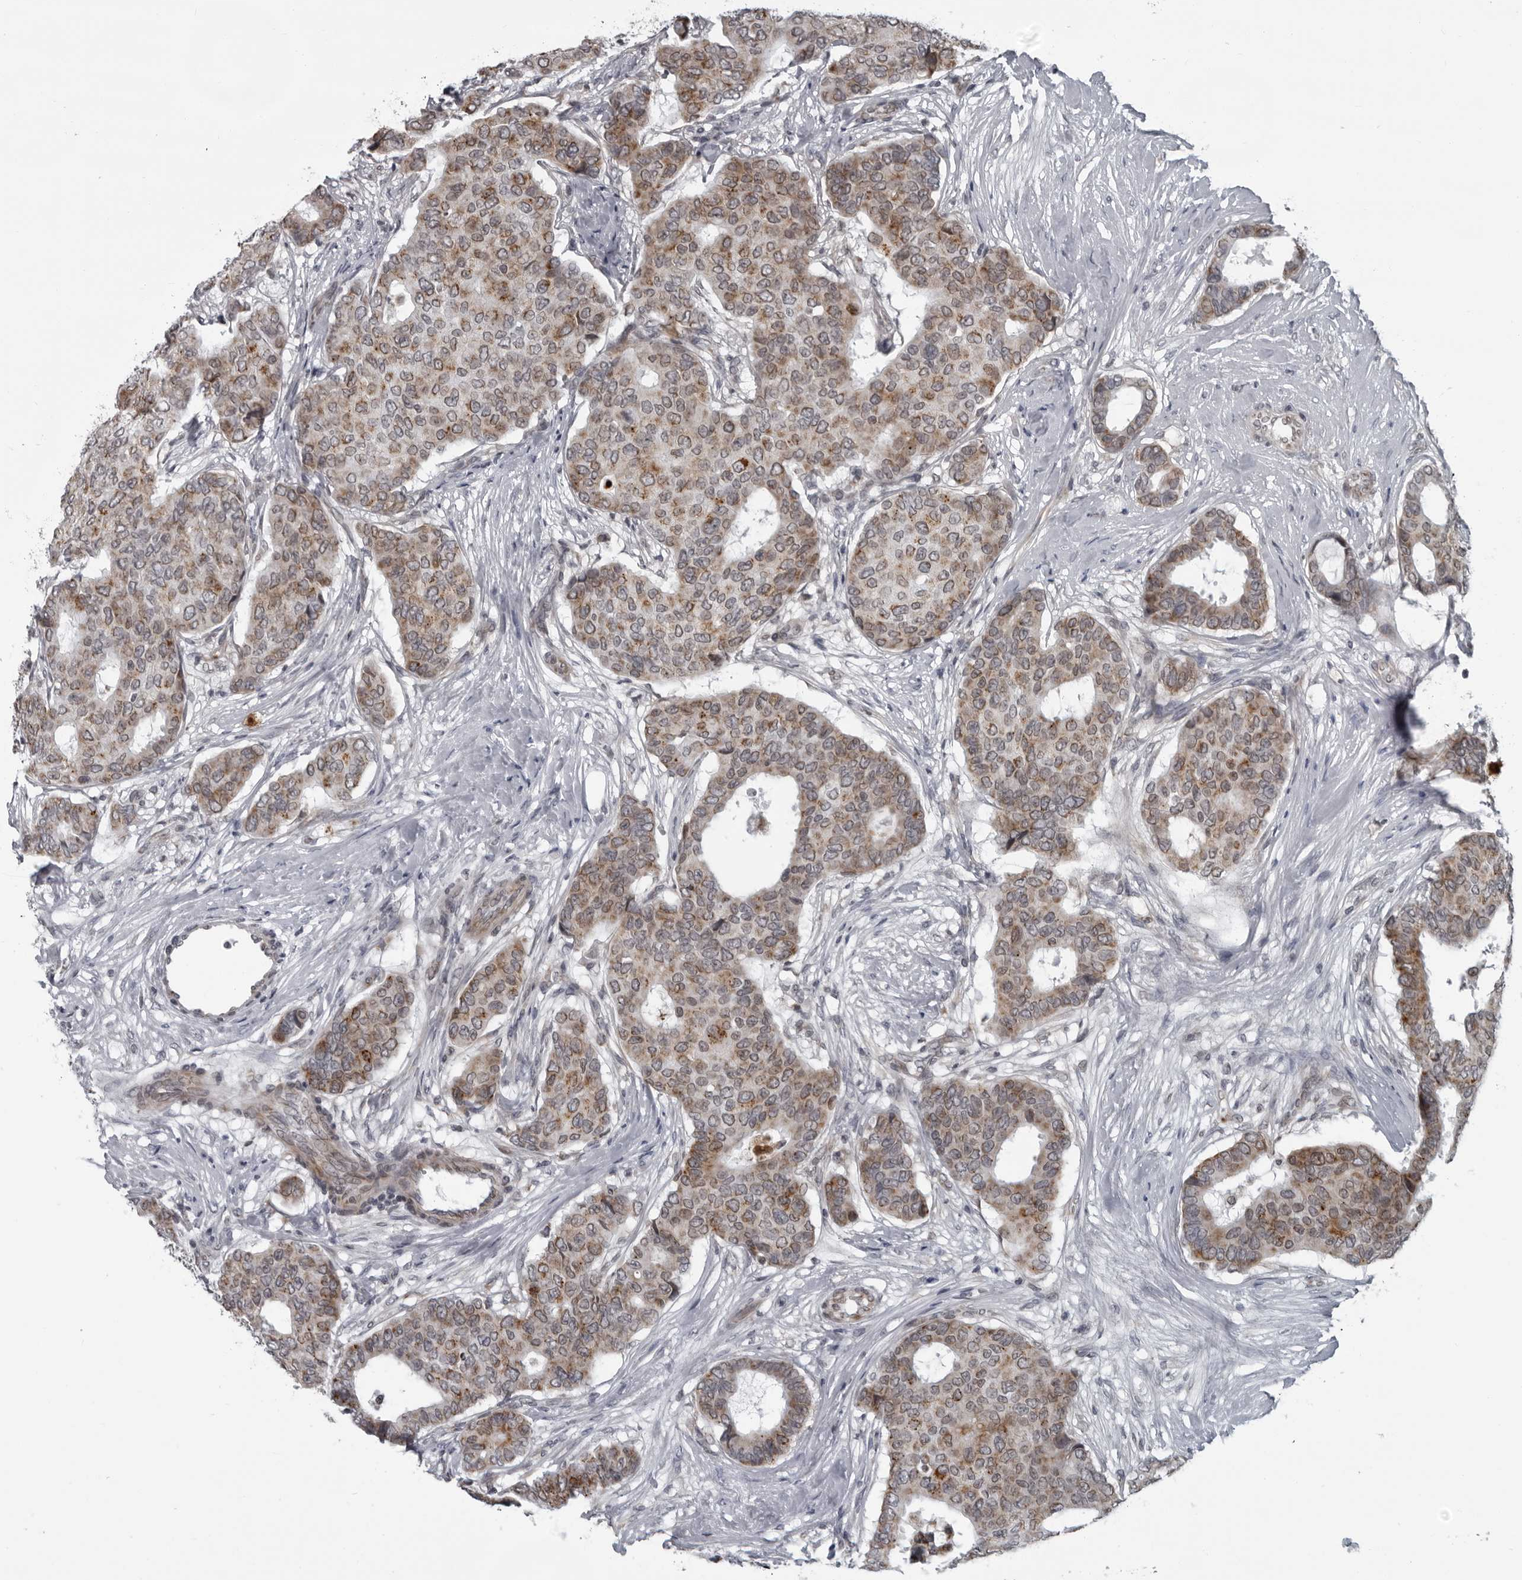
{"staining": {"intensity": "moderate", "quantity": ">75%", "location": "cytoplasmic/membranous,nuclear"}, "tissue": "breast cancer", "cell_type": "Tumor cells", "image_type": "cancer", "snomed": [{"axis": "morphology", "description": "Duct carcinoma"}, {"axis": "topography", "description": "Breast"}], "caption": "The immunohistochemical stain labels moderate cytoplasmic/membranous and nuclear staining in tumor cells of breast infiltrating ductal carcinoma tissue. The staining was performed using DAB (3,3'-diaminobenzidine) to visualize the protein expression in brown, while the nuclei were stained in blue with hematoxylin (Magnification: 20x).", "gene": "RTCA", "patient": {"sex": "female", "age": 75}}